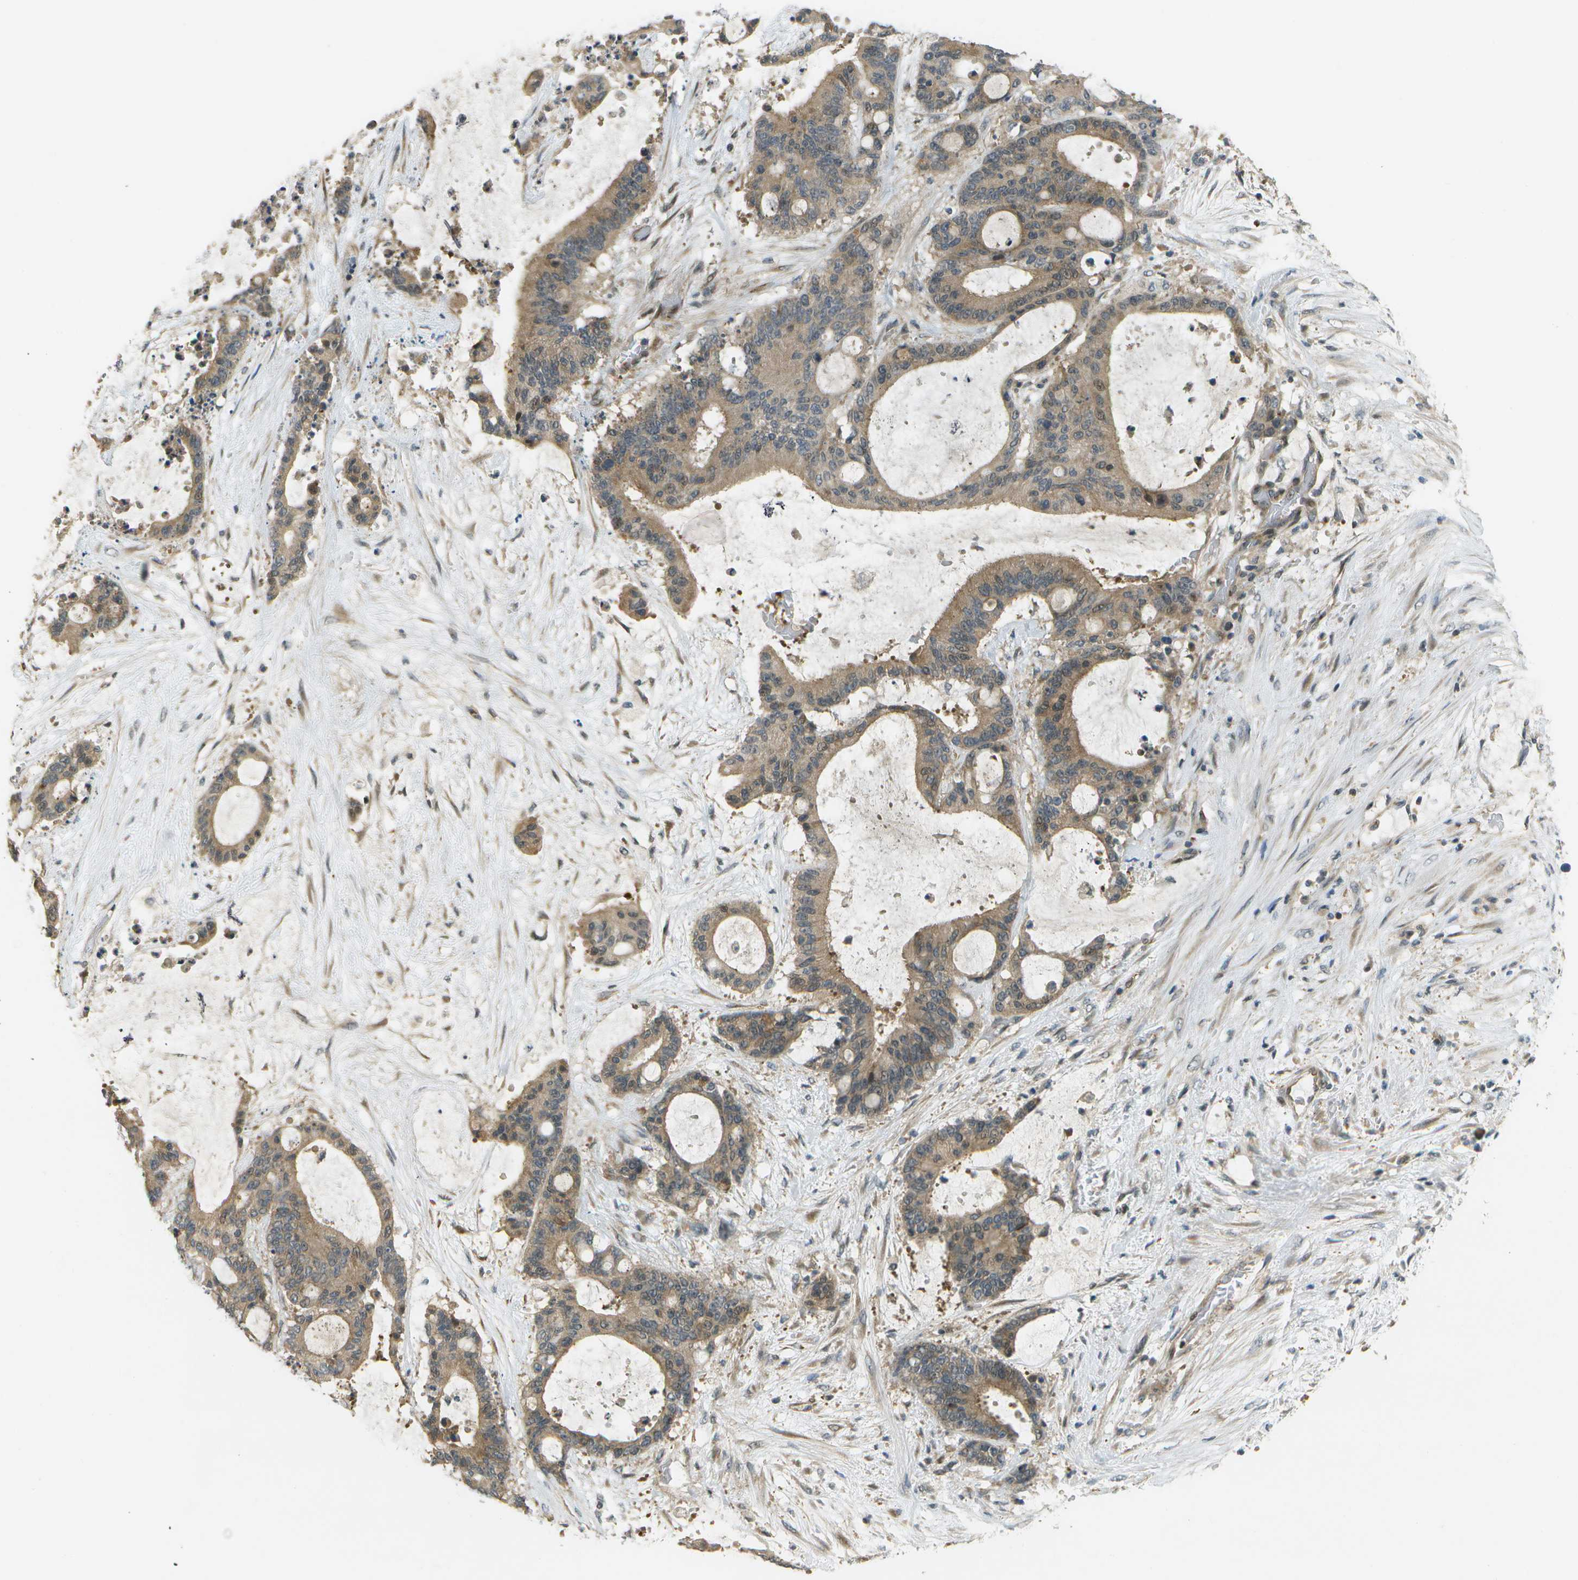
{"staining": {"intensity": "moderate", "quantity": ">75%", "location": "cytoplasmic/membranous"}, "tissue": "liver cancer", "cell_type": "Tumor cells", "image_type": "cancer", "snomed": [{"axis": "morphology", "description": "Cholangiocarcinoma"}, {"axis": "topography", "description": "Liver"}], "caption": "Immunohistochemical staining of cholangiocarcinoma (liver) displays medium levels of moderate cytoplasmic/membranous staining in about >75% of tumor cells.", "gene": "WNK2", "patient": {"sex": "female", "age": 73}}